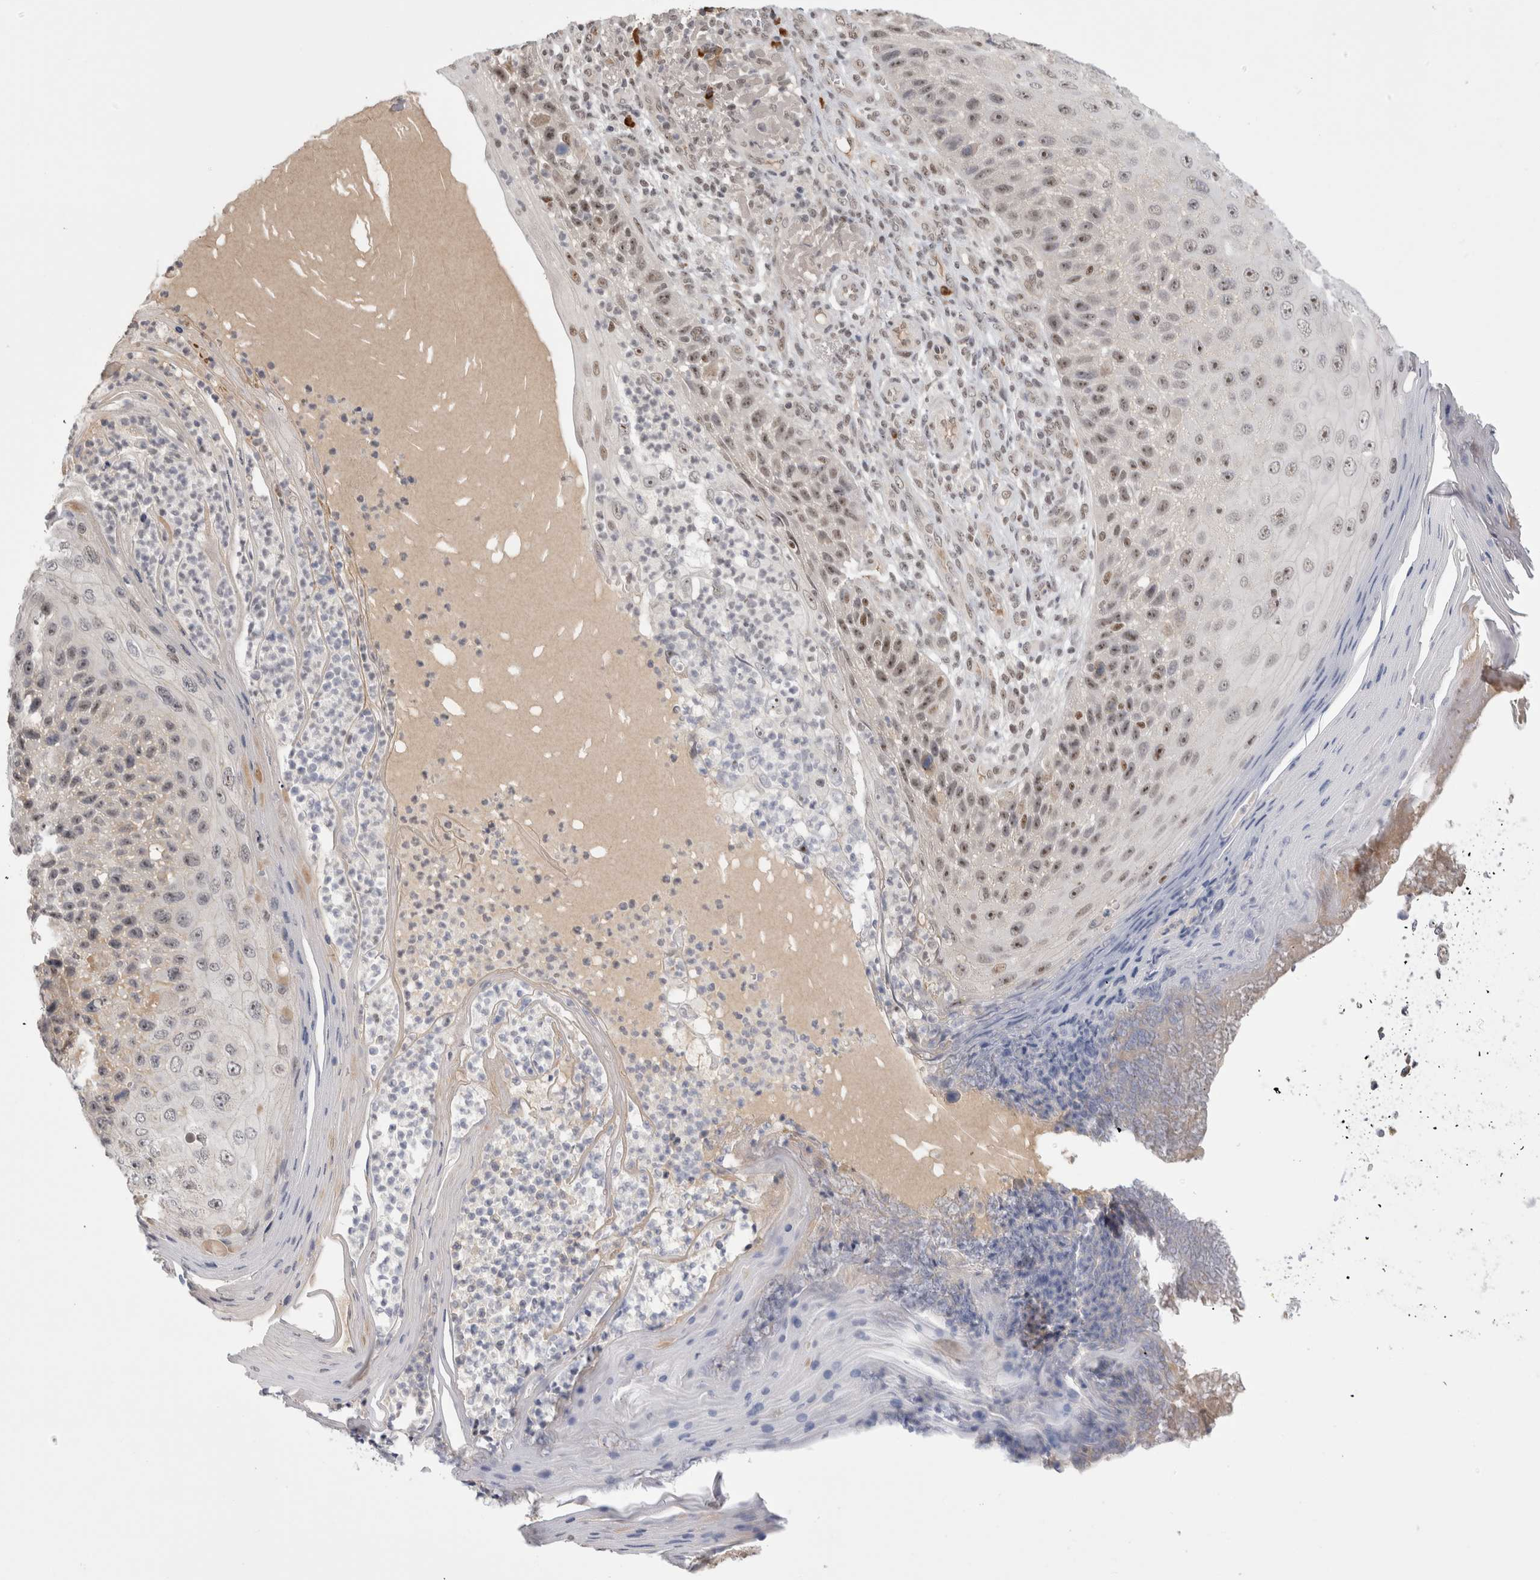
{"staining": {"intensity": "moderate", "quantity": ">75%", "location": "nuclear"}, "tissue": "skin cancer", "cell_type": "Tumor cells", "image_type": "cancer", "snomed": [{"axis": "morphology", "description": "Squamous cell carcinoma, NOS"}, {"axis": "topography", "description": "Skin"}], "caption": "Protein staining of skin squamous cell carcinoma tissue exhibits moderate nuclear positivity in approximately >75% of tumor cells.", "gene": "ZNF24", "patient": {"sex": "female", "age": 88}}